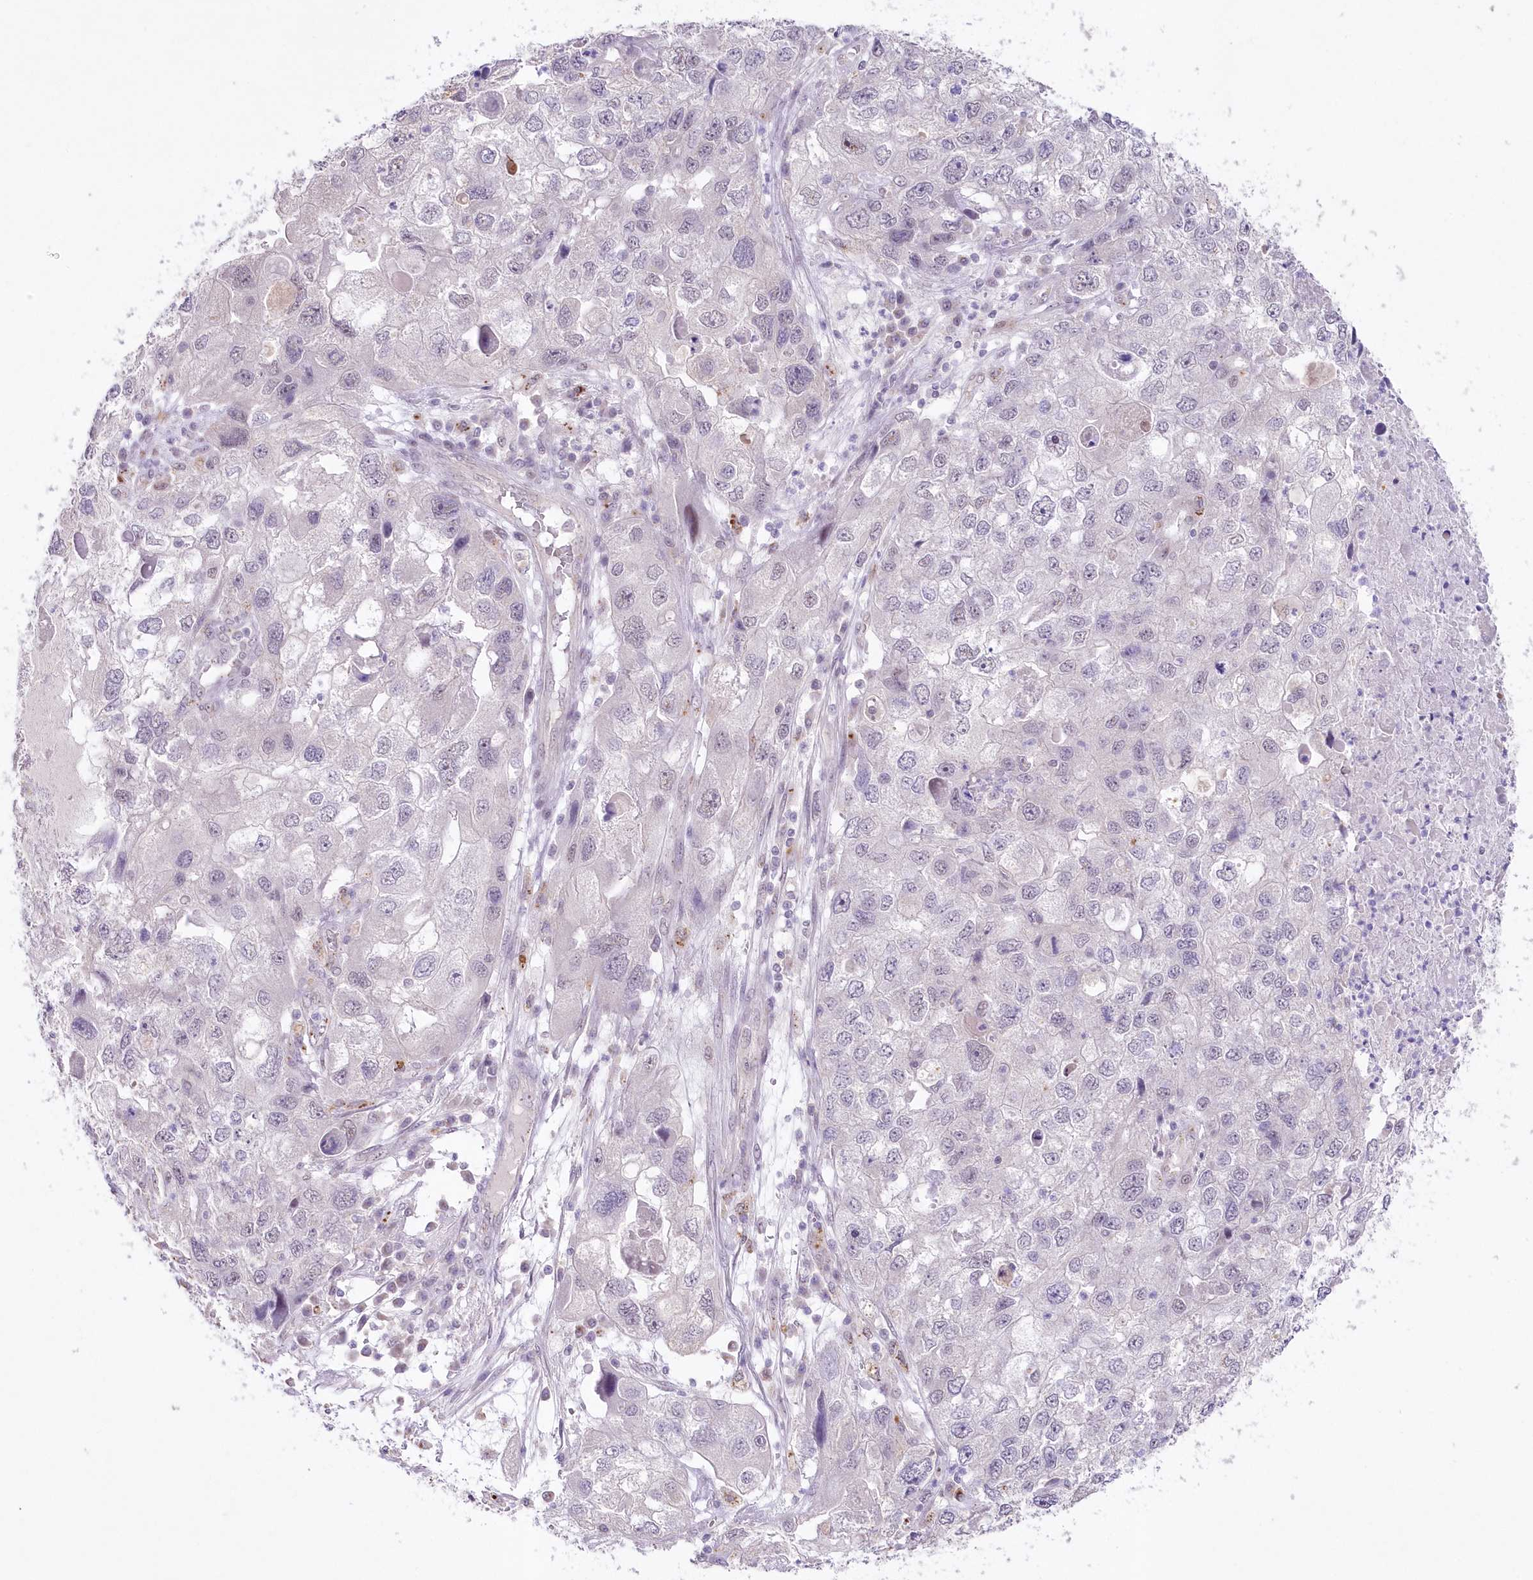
{"staining": {"intensity": "negative", "quantity": "none", "location": "none"}, "tissue": "endometrial cancer", "cell_type": "Tumor cells", "image_type": "cancer", "snomed": [{"axis": "morphology", "description": "Adenocarcinoma, NOS"}, {"axis": "topography", "description": "Endometrium"}], "caption": "This is an IHC photomicrograph of human endometrial adenocarcinoma. There is no staining in tumor cells.", "gene": "RBM27", "patient": {"sex": "female", "age": 49}}